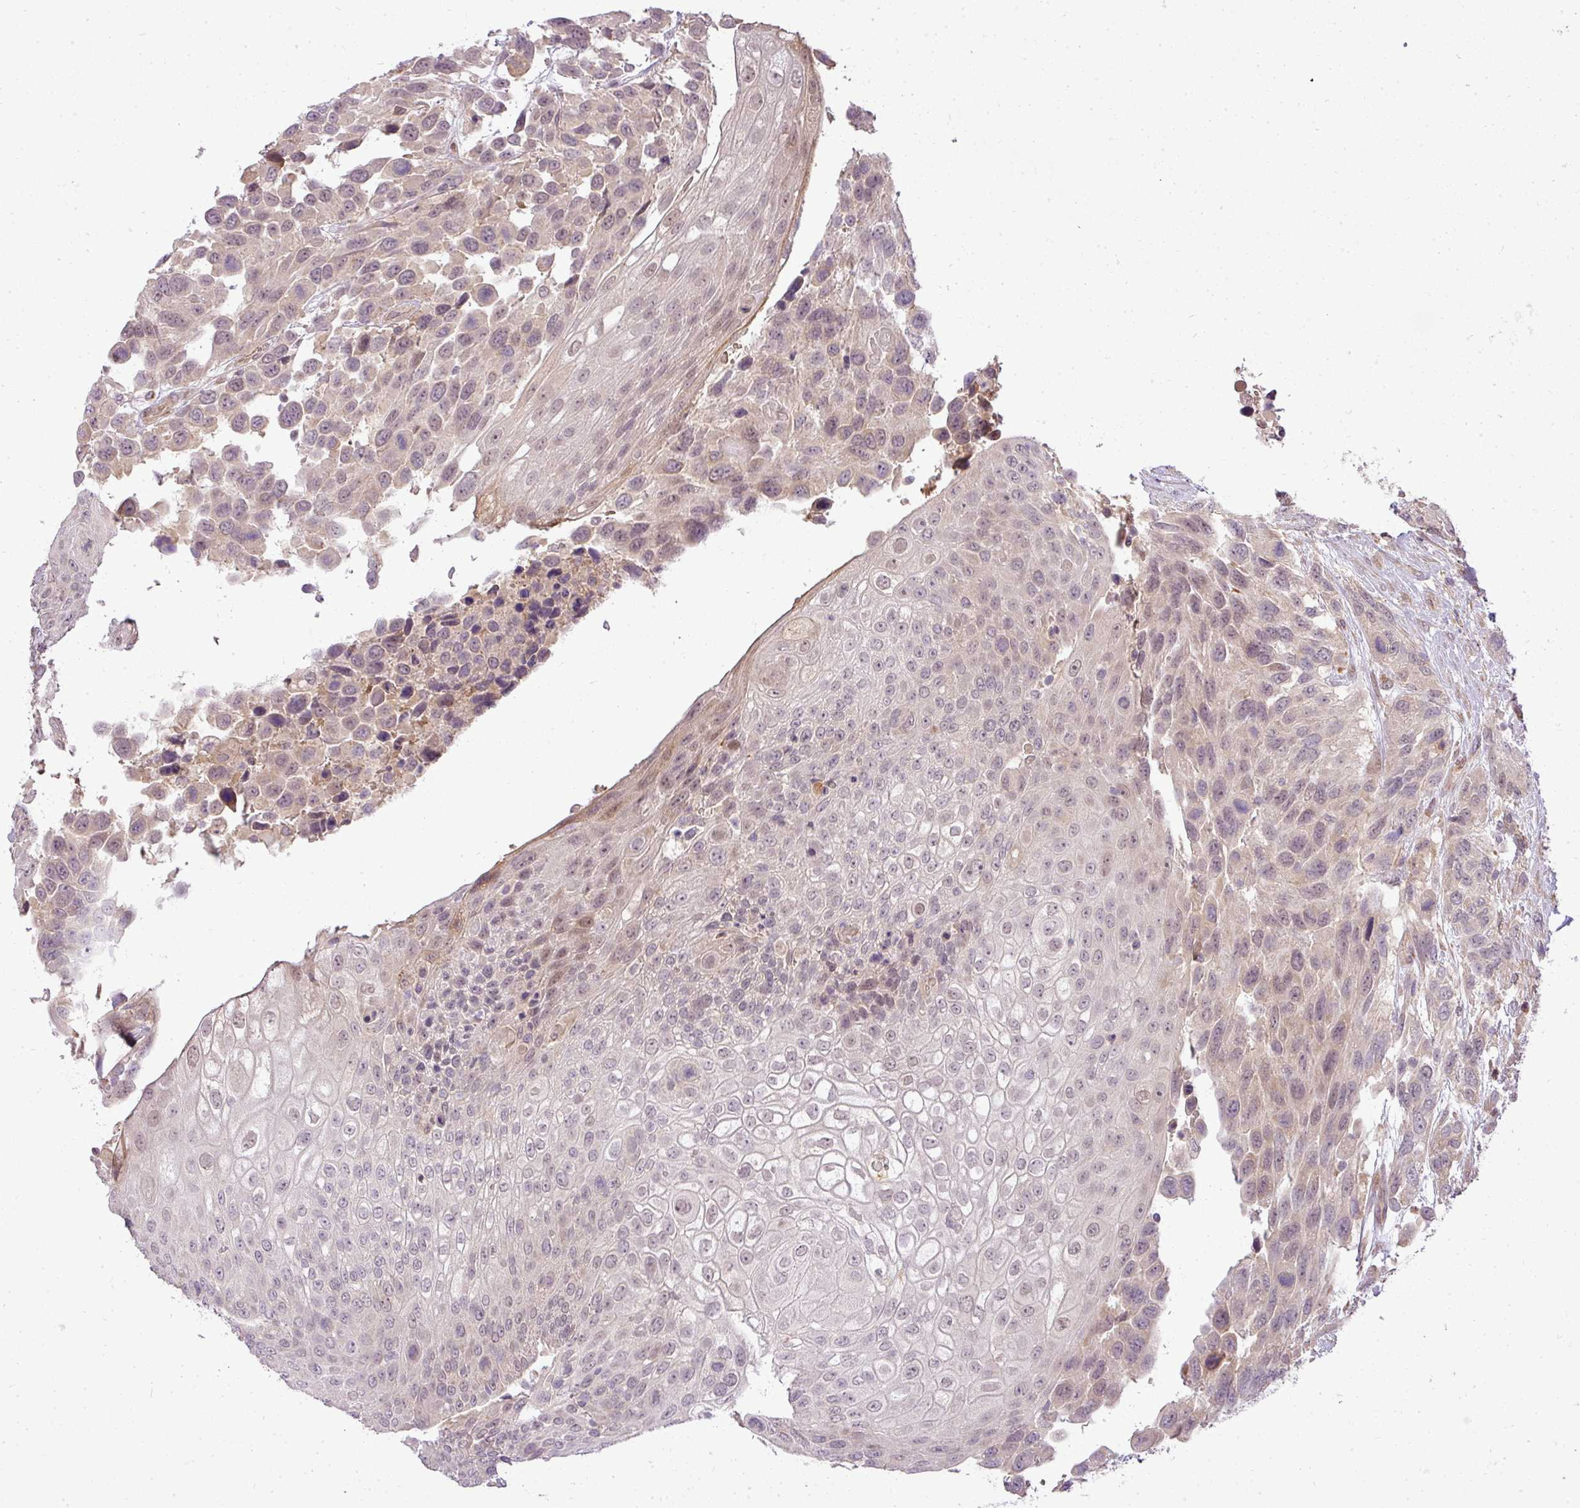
{"staining": {"intensity": "negative", "quantity": "none", "location": "none"}, "tissue": "urothelial cancer", "cell_type": "Tumor cells", "image_type": "cancer", "snomed": [{"axis": "morphology", "description": "Urothelial carcinoma, High grade"}, {"axis": "topography", "description": "Urinary bladder"}], "caption": "Immunohistochemistry (IHC) of urothelial cancer displays no staining in tumor cells. Nuclei are stained in blue.", "gene": "PDRG1", "patient": {"sex": "female", "age": 70}}